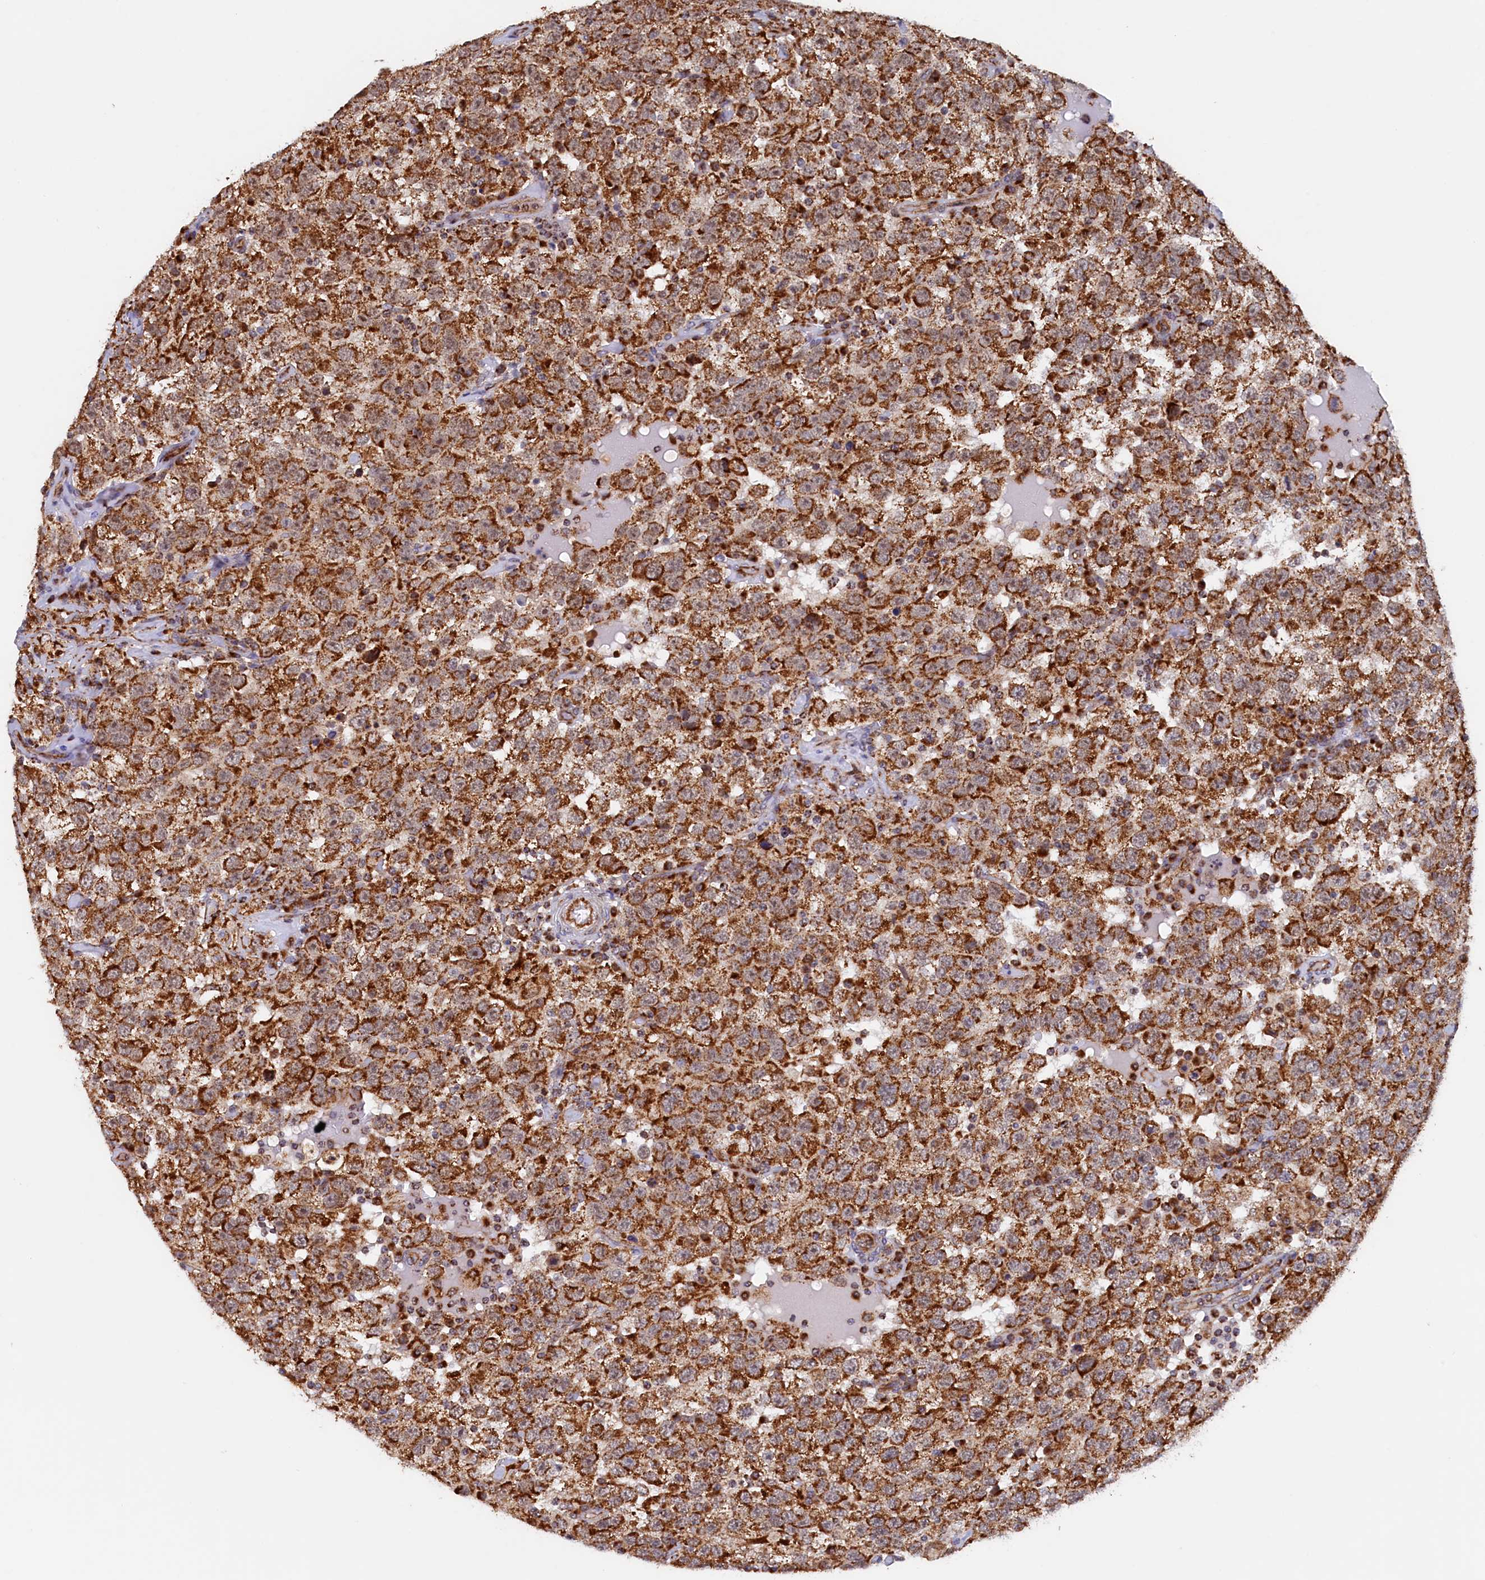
{"staining": {"intensity": "moderate", "quantity": ">75%", "location": "cytoplasmic/membranous,nuclear"}, "tissue": "testis cancer", "cell_type": "Tumor cells", "image_type": "cancer", "snomed": [{"axis": "morphology", "description": "Seminoma, NOS"}, {"axis": "topography", "description": "Testis"}], "caption": "Immunohistochemistry (DAB (3,3'-diaminobenzidine)) staining of human testis cancer reveals moderate cytoplasmic/membranous and nuclear protein expression in approximately >75% of tumor cells. (brown staining indicates protein expression, while blue staining denotes nuclei).", "gene": "UBE3B", "patient": {"sex": "male", "age": 41}}